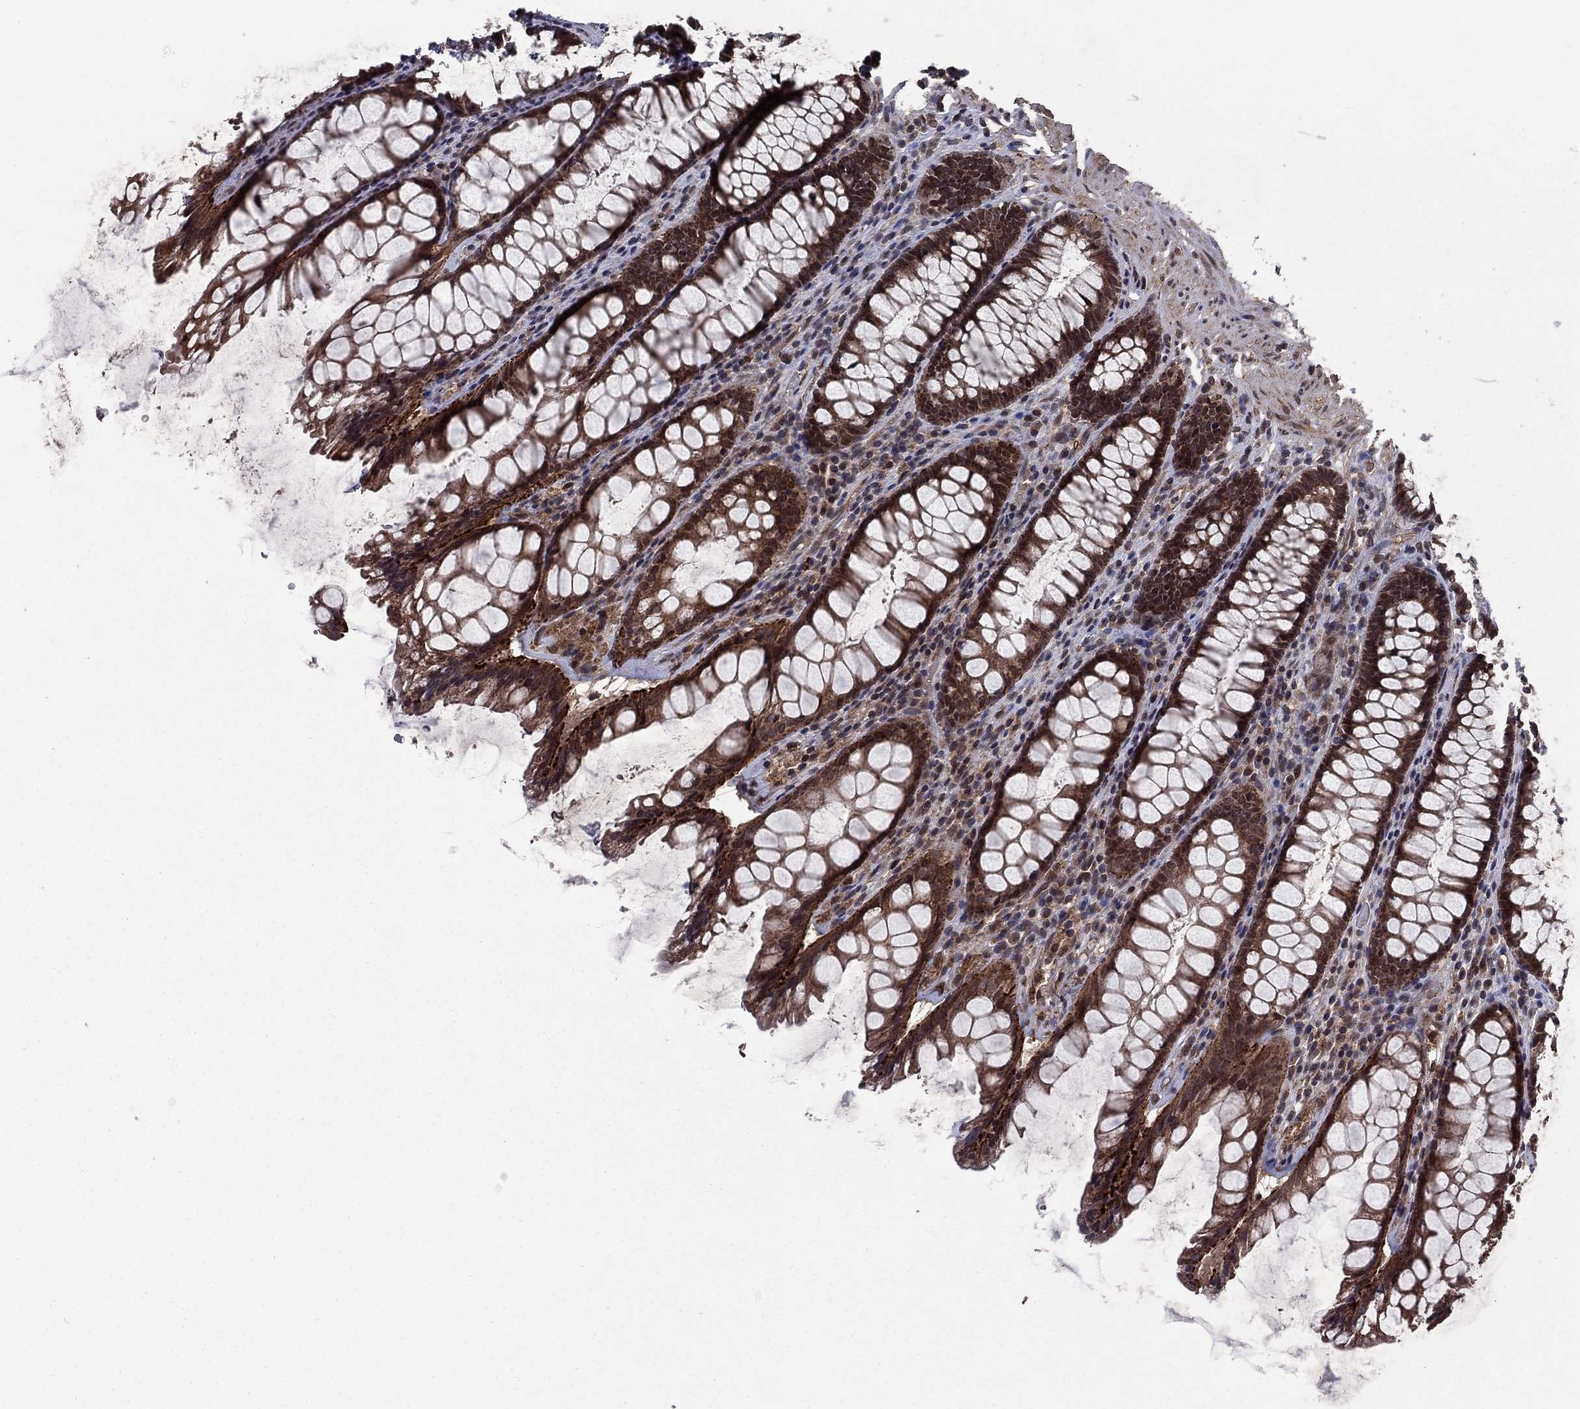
{"staining": {"intensity": "strong", "quantity": ">75%", "location": "cytoplasmic/membranous"}, "tissue": "rectum", "cell_type": "Glandular cells", "image_type": "normal", "snomed": [{"axis": "morphology", "description": "Normal tissue, NOS"}, {"axis": "topography", "description": "Rectum"}], "caption": "Benign rectum reveals strong cytoplasmic/membranous expression in about >75% of glandular cells, visualized by immunohistochemistry. (IHC, brightfield microscopy, high magnification).", "gene": "DHRS1", "patient": {"sex": "male", "age": 72}}